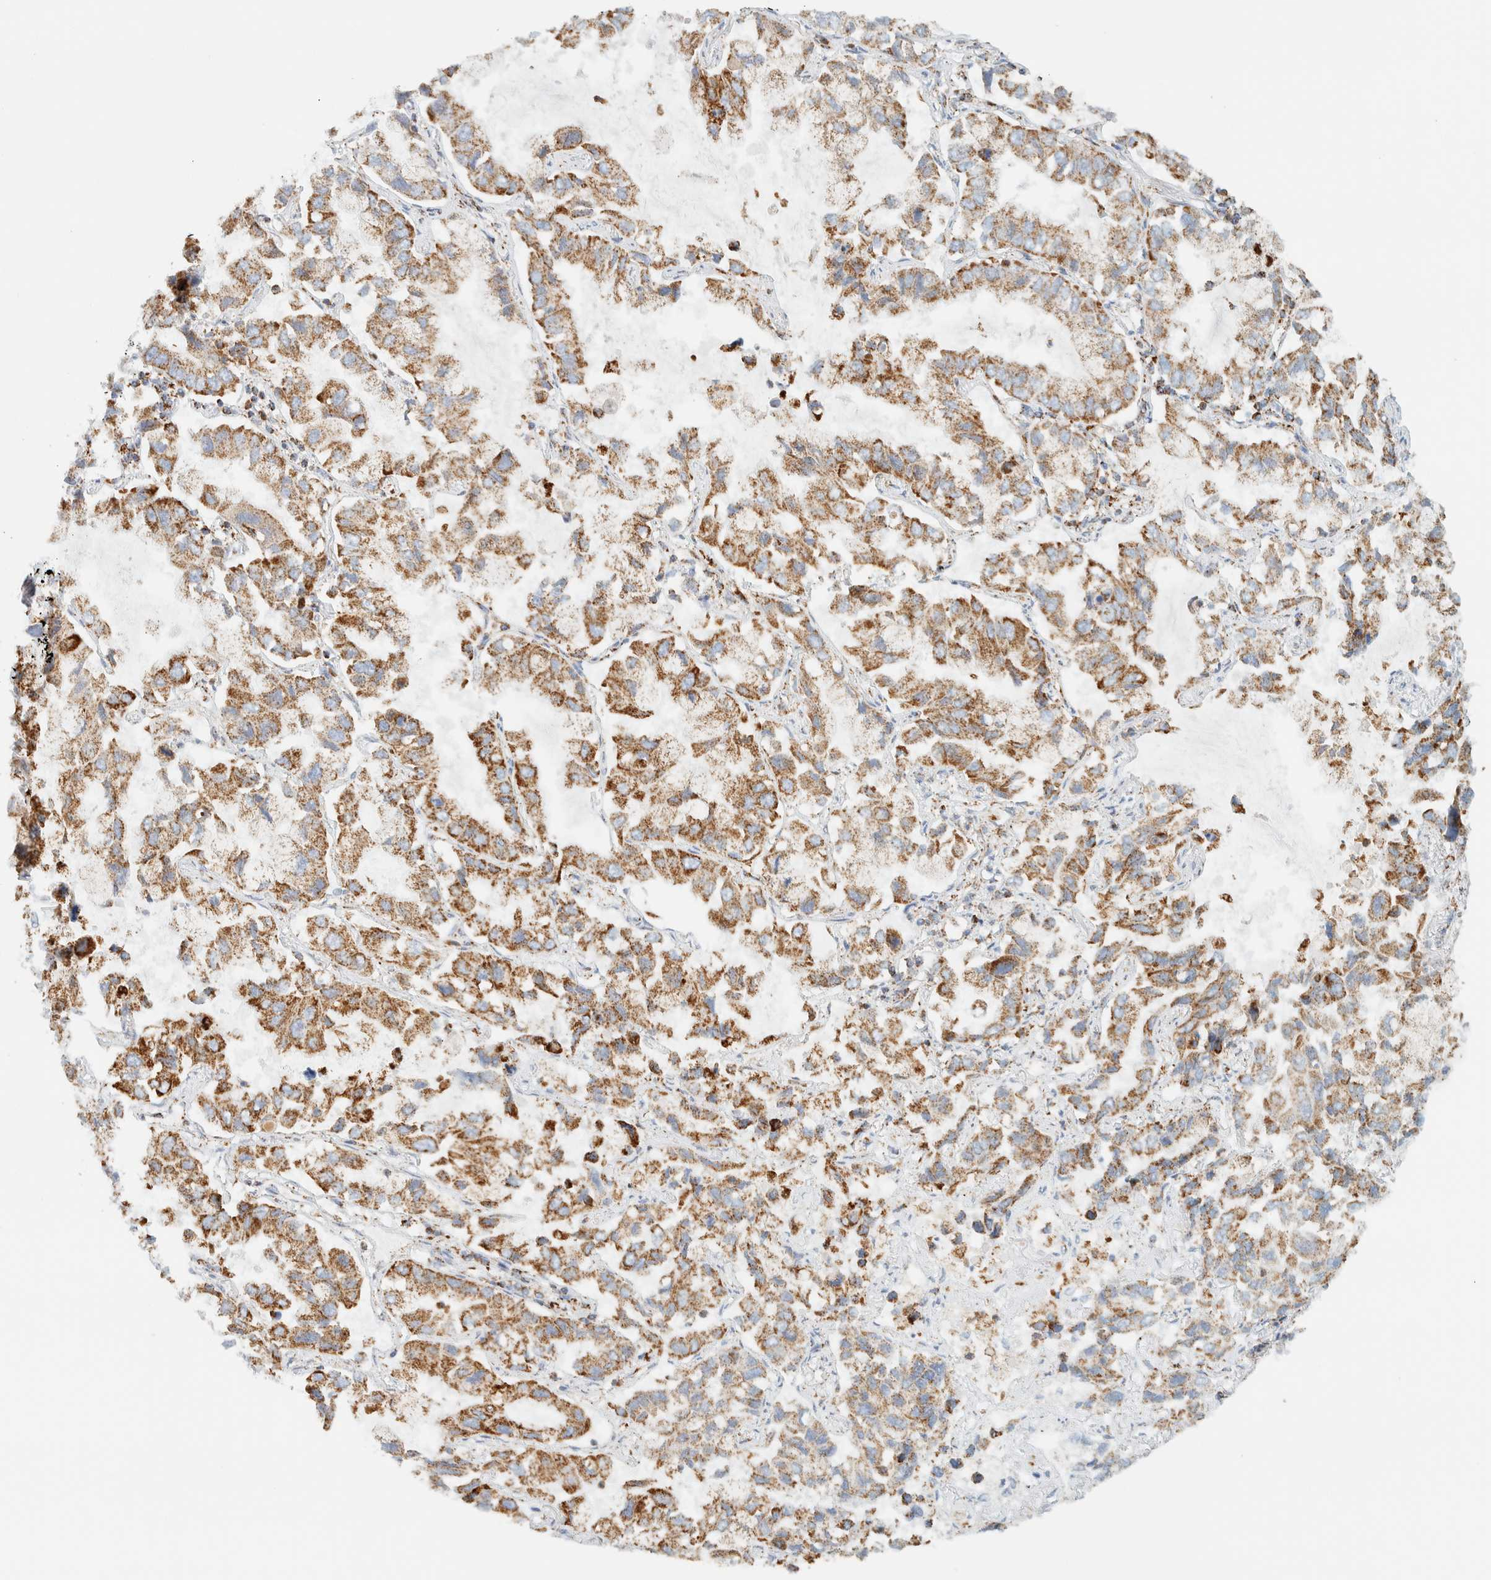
{"staining": {"intensity": "moderate", "quantity": ">75%", "location": "cytoplasmic/membranous"}, "tissue": "lung cancer", "cell_type": "Tumor cells", "image_type": "cancer", "snomed": [{"axis": "morphology", "description": "Adenocarcinoma, NOS"}, {"axis": "topography", "description": "Lung"}], "caption": "Adenocarcinoma (lung) stained for a protein (brown) shows moderate cytoplasmic/membranous positive expression in approximately >75% of tumor cells.", "gene": "KIFAP3", "patient": {"sex": "male", "age": 64}}